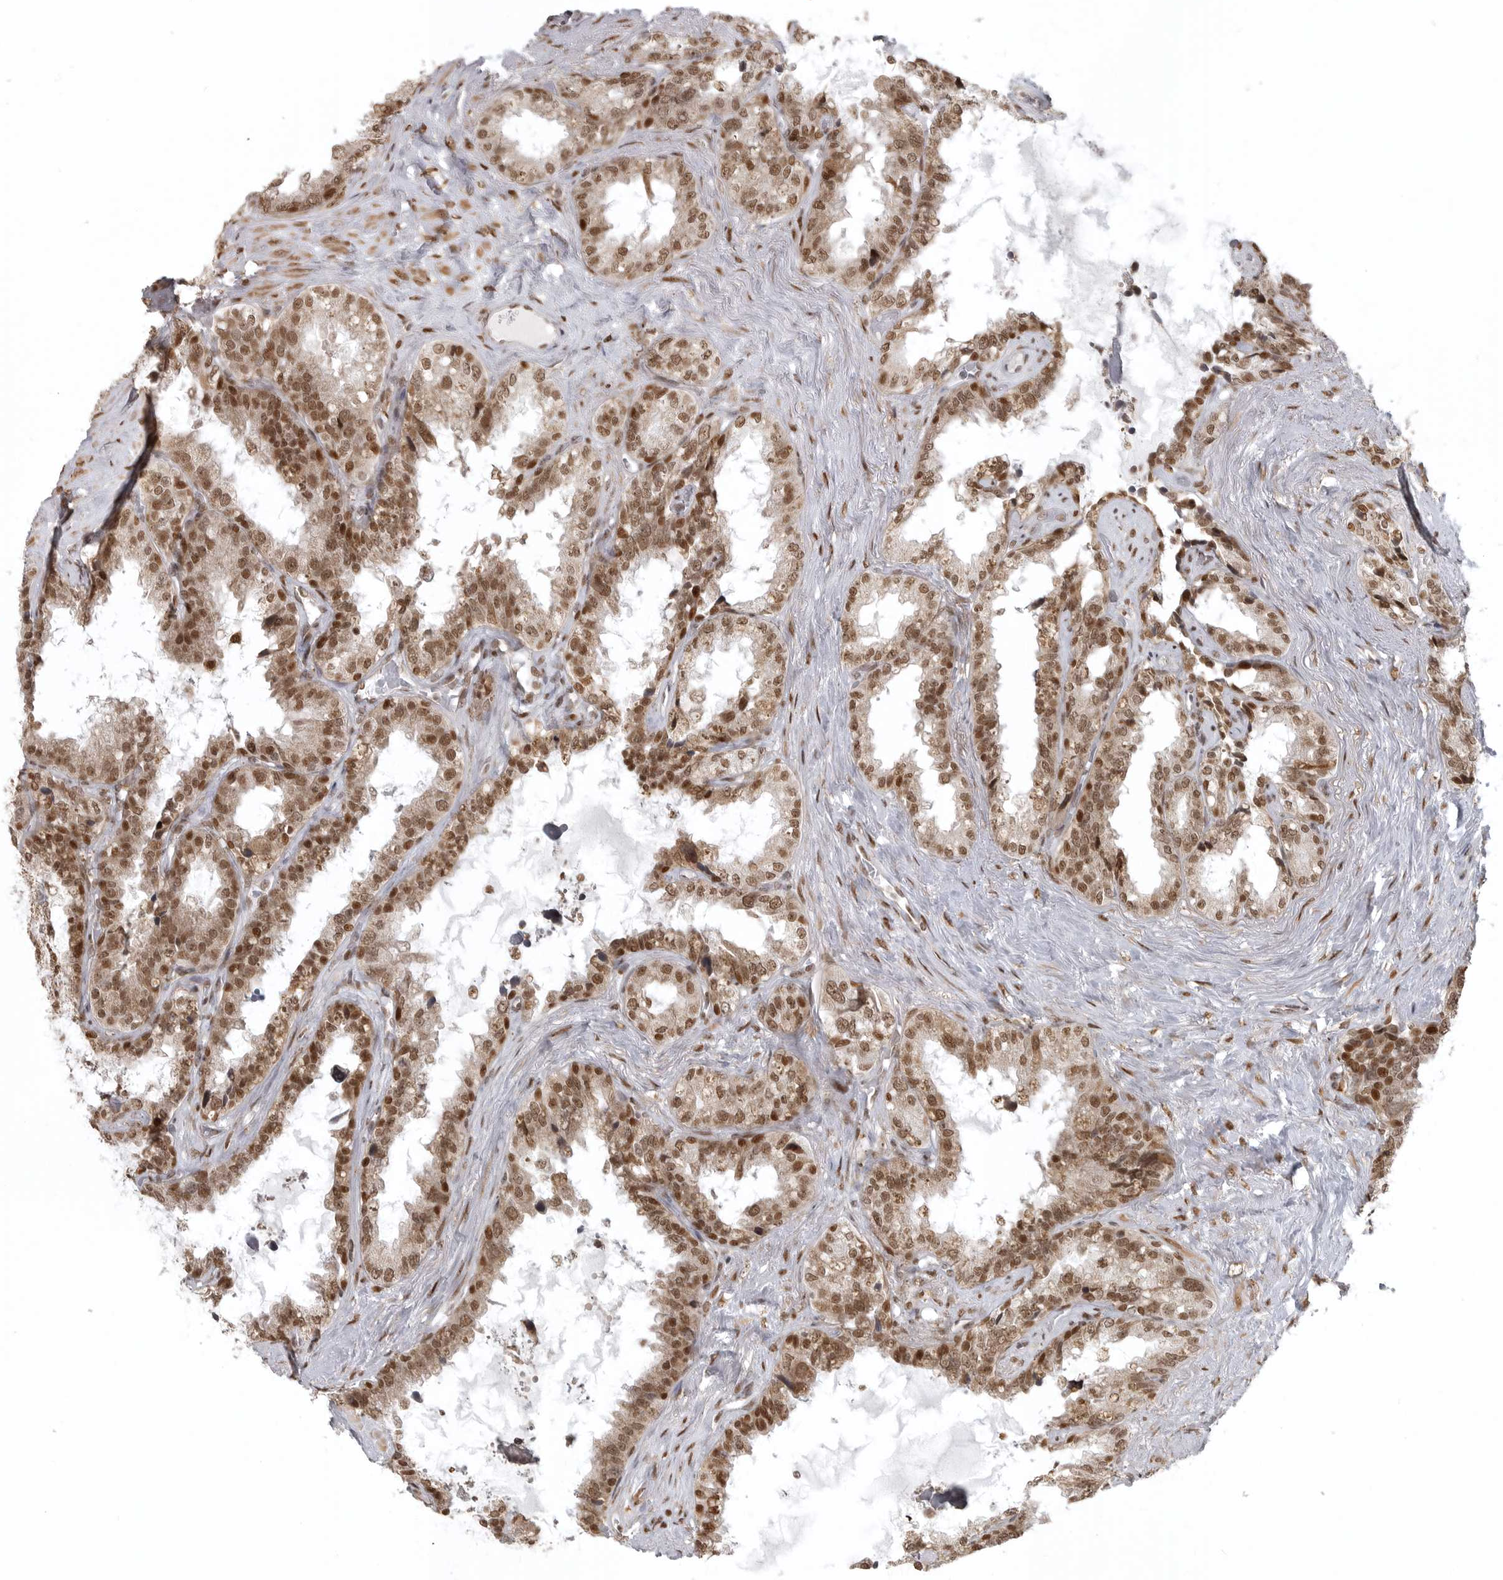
{"staining": {"intensity": "moderate", "quantity": ">75%", "location": "nuclear"}, "tissue": "seminal vesicle", "cell_type": "Glandular cells", "image_type": "normal", "snomed": [{"axis": "morphology", "description": "Normal tissue, NOS"}, {"axis": "topography", "description": "Seminal veicle"}], "caption": "A brown stain shows moderate nuclear expression of a protein in glandular cells of unremarkable human seminal vesicle. The protein is shown in brown color, while the nuclei are stained blue.", "gene": "ISG20L2", "patient": {"sex": "male", "age": 80}}